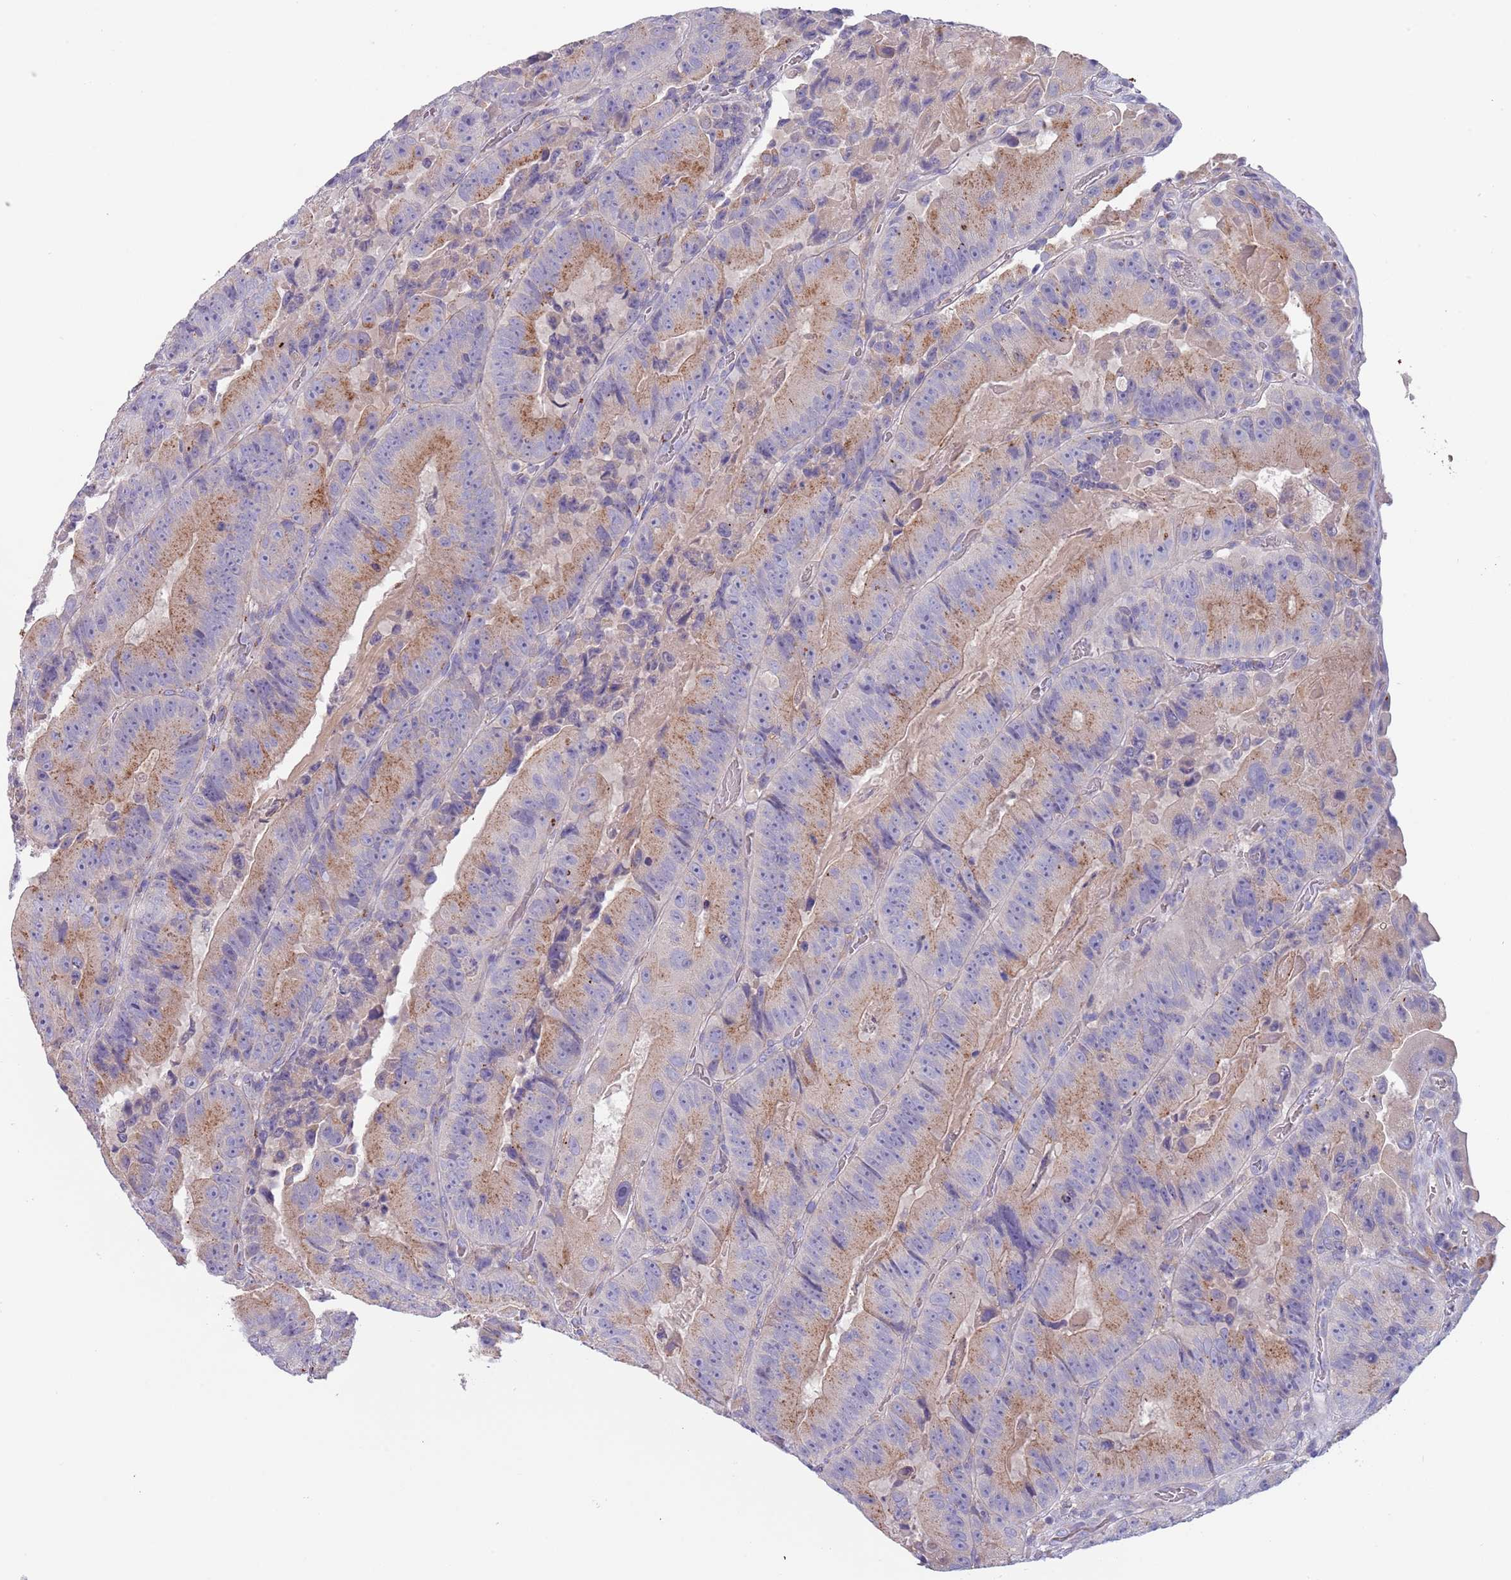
{"staining": {"intensity": "moderate", "quantity": "25%-75%", "location": "cytoplasmic/membranous"}, "tissue": "colorectal cancer", "cell_type": "Tumor cells", "image_type": "cancer", "snomed": [{"axis": "morphology", "description": "Adenocarcinoma, NOS"}, {"axis": "topography", "description": "Colon"}], "caption": "Immunohistochemistry image of neoplastic tissue: human colorectal cancer (adenocarcinoma) stained using immunohistochemistry shows medium levels of moderate protein expression localized specifically in the cytoplasmic/membranous of tumor cells, appearing as a cytoplasmic/membranous brown color.", "gene": "MAN1C1", "patient": {"sex": "female", "age": 86}}